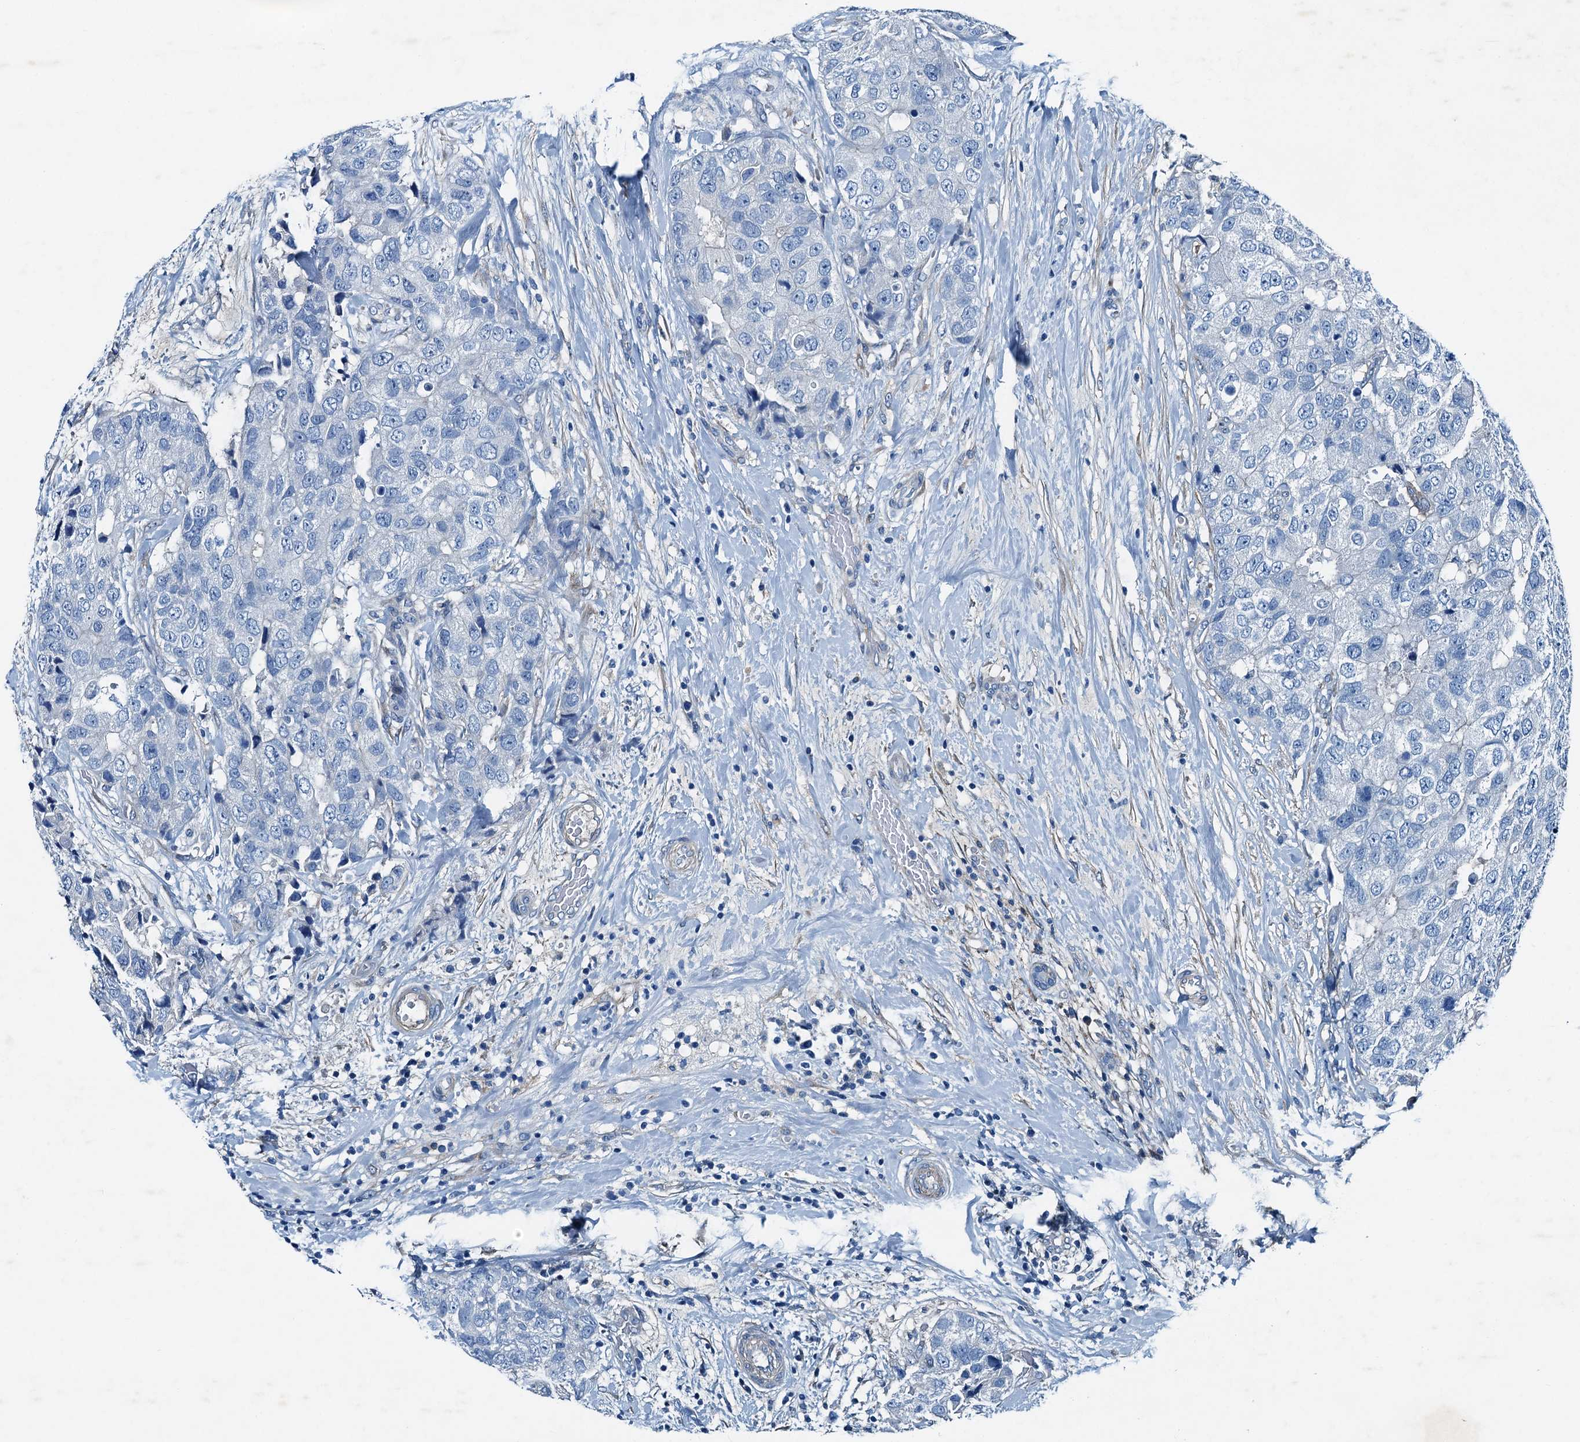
{"staining": {"intensity": "negative", "quantity": "none", "location": "none"}, "tissue": "breast cancer", "cell_type": "Tumor cells", "image_type": "cancer", "snomed": [{"axis": "morphology", "description": "Duct carcinoma"}, {"axis": "topography", "description": "Breast"}], "caption": "Photomicrograph shows no protein positivity in tumor cells of breast cancer (infiltrating ductal carcinoma) tissue. Nuclei are stained in blue.", "gene": "RAB3IL1", "patient": {"sex": "female", "age": 62}}